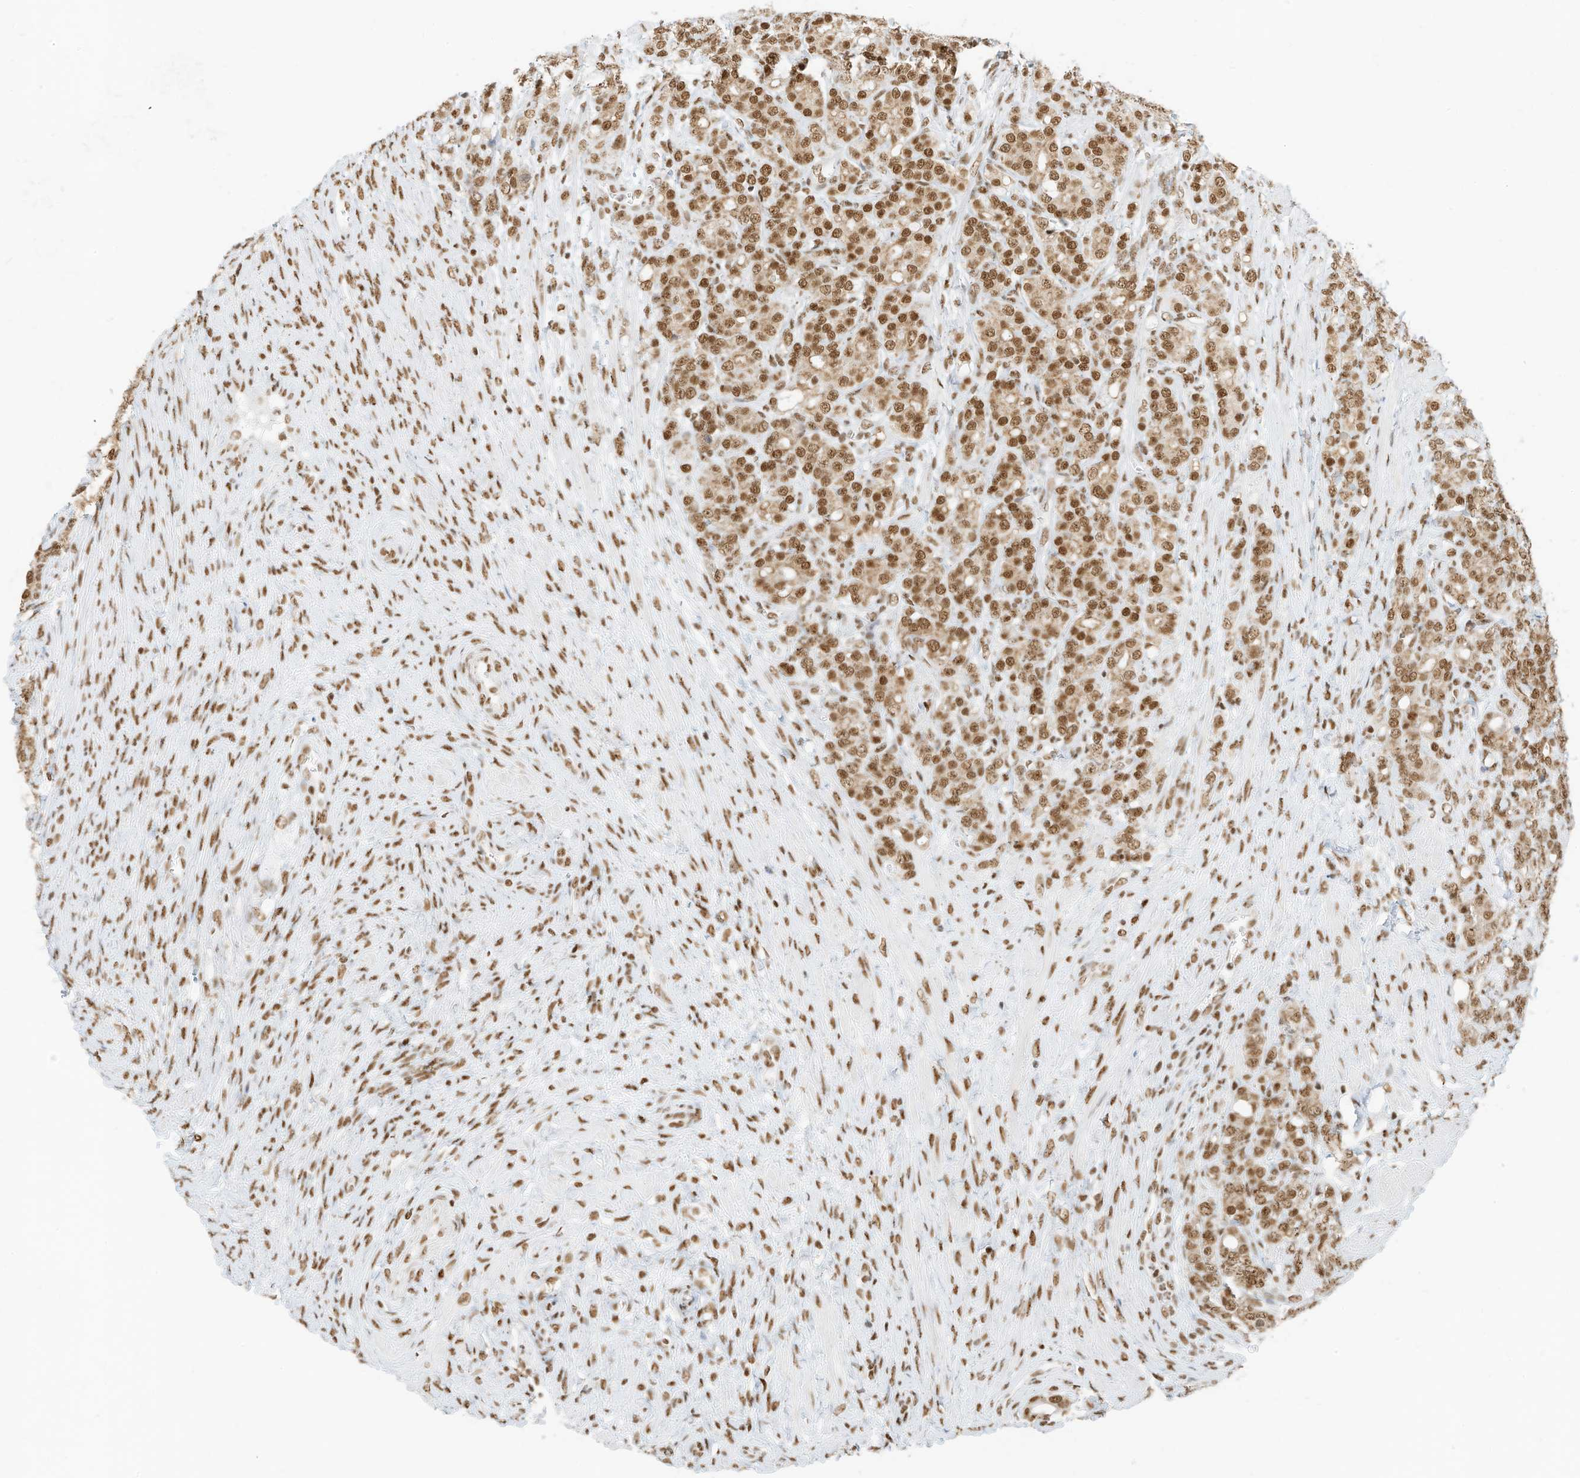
{"staining": {"intensity": "moderate", "quantity": ">75%", "location": "nuclear"}, "tissue": "prostate cancer", "cell_type": "Tumor cells", "image_type": "cancer", "snomed": [{"axis": "morphology", "description": "Adenocarcinoma, High grade"}, {"axis": "topography", "description": "Prostate"}], "caption": "Approximately >75% of tumor cells in human prostate cancer display moderate nuclear protein expression as visualized by brown immunohistochemical staining.", "gene": "SMARCA2", "patient": {"sex": "male", "age": 62}}